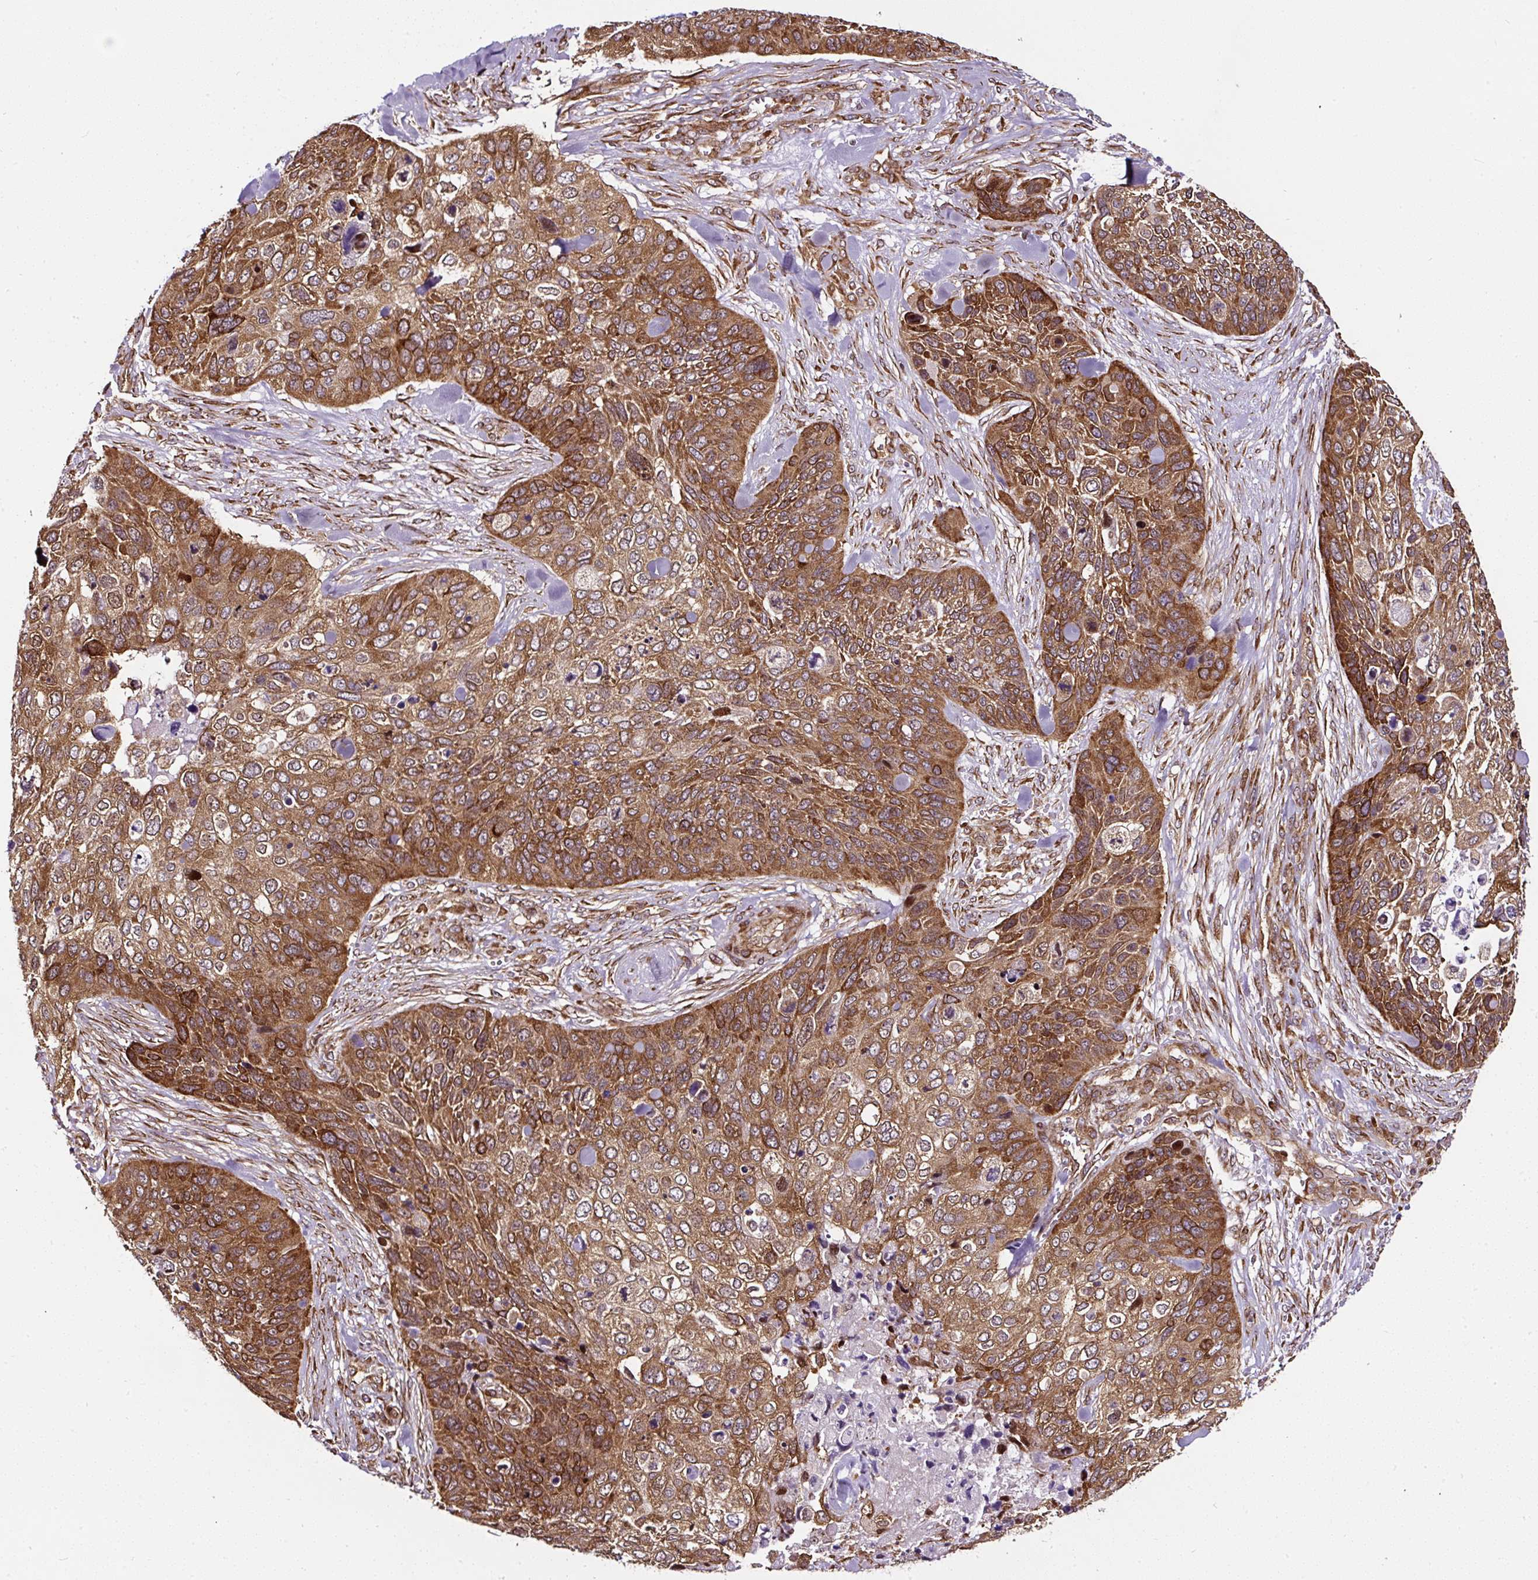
{"staining": {"intensity": "moderate", "quantity": ">75%", "location": "cytoplasmic/membranous"}, "tissue": "skin cancer", "cell_type": "Tumor cells", "image_type": "cancer", "snomed": [{"axis": "morphology", "description": "Basal cell carcinoma"}, {"axis": "topography", "description": "Skin"}], "caption": "Skin cancer (basal cell carcinoma) stained with DAB IHC exhibits medium levels of moderate cytoplasmic/membranous expression in about >75% of tumor cells.", "gene": "KDM4E", "patient": {"sex": "female", "age": 74}}